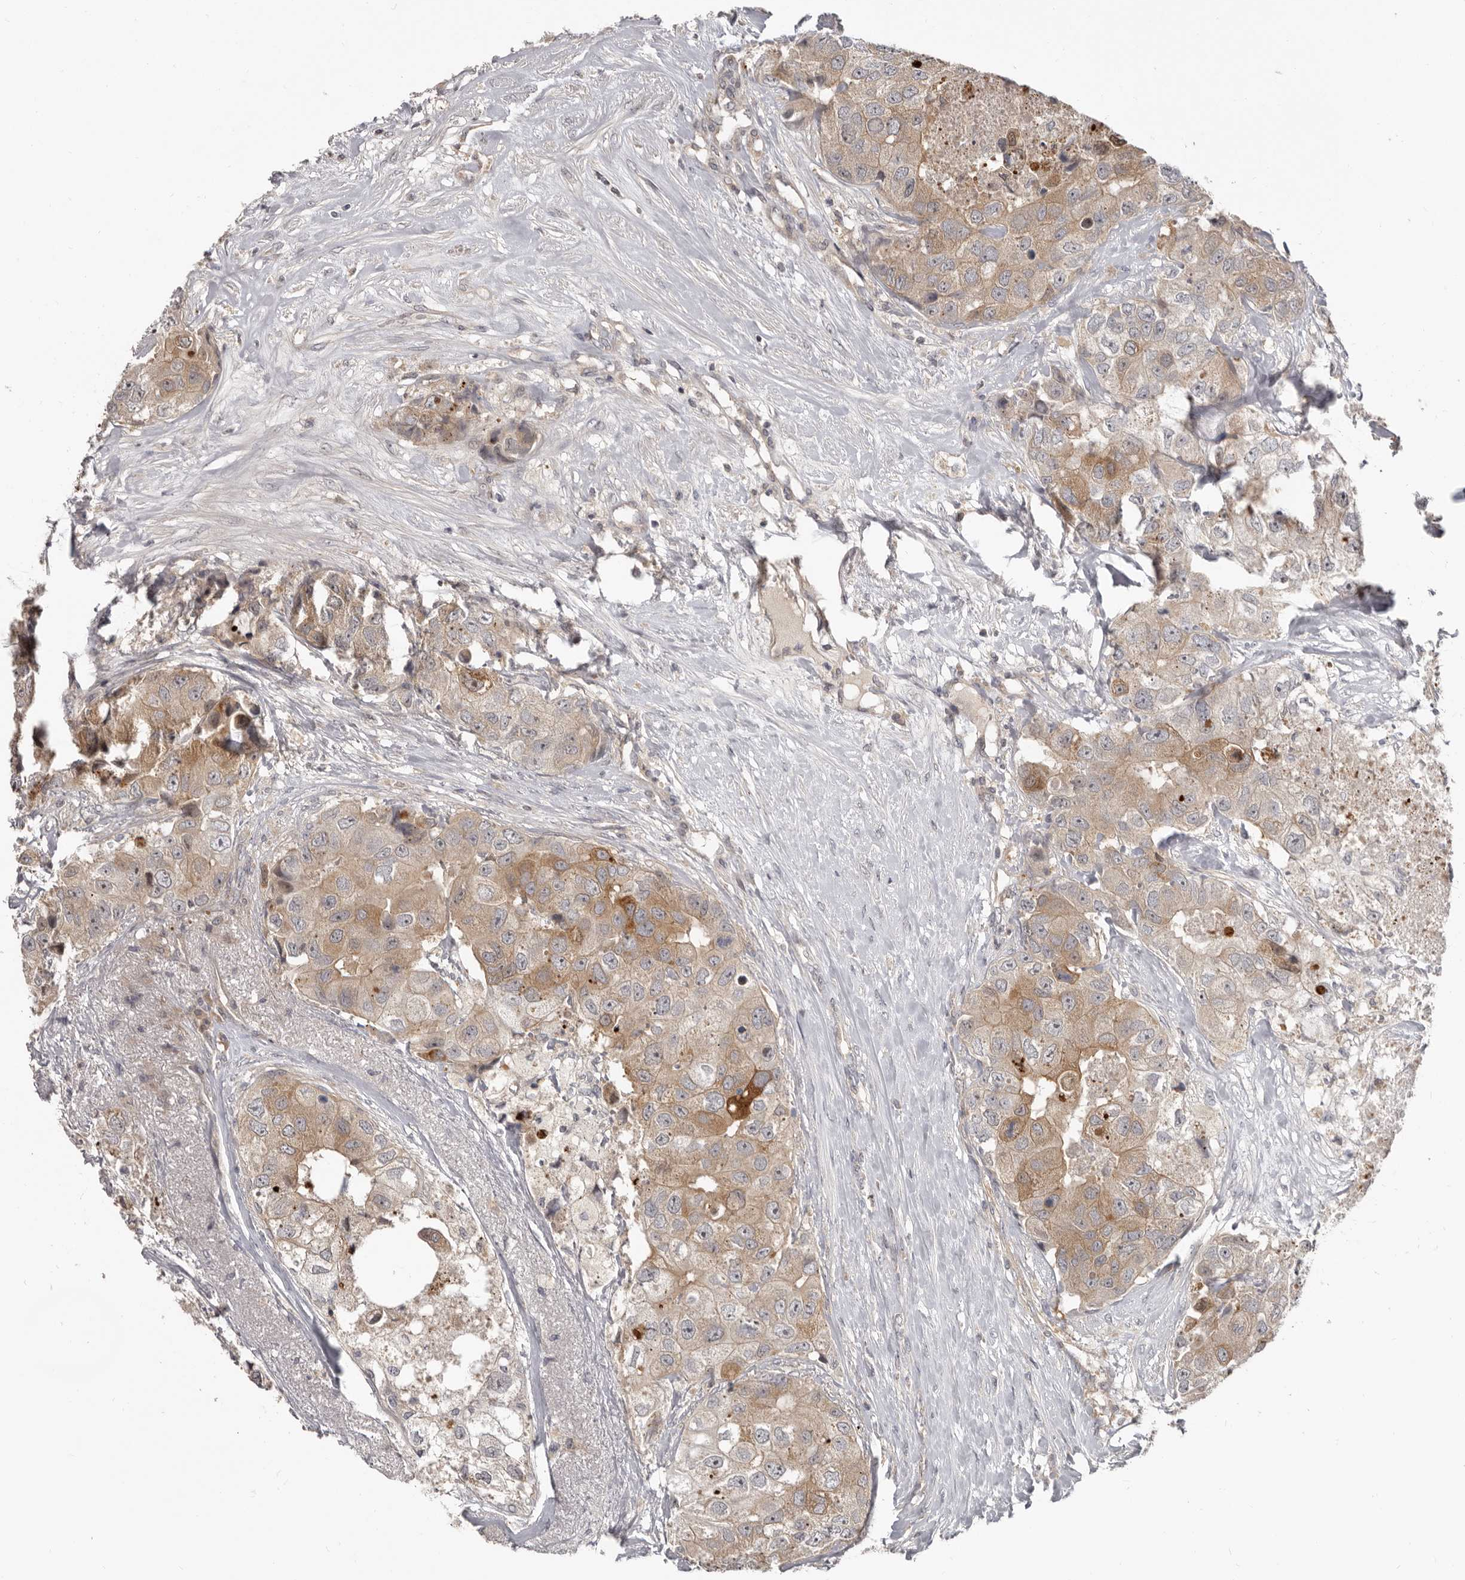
{"staining": {"intensity": "moderate", "quantity": ">75%", "location": "cytoplasmic/membranous"}, "tissue": "breast cancer", "cell_type": "Tumor cells", "image_type": "cancer", "snomed": [{"axis": "morphology", "description": "Duct carcinoma"}, {"axis": "topography", "description": "Breast"}], "caption": "Protein analysis of breast cancer (infiltrating ductal carcinoma) tissue shows moderate cytoplasmic/membranous staining in about >75% of tumor cells.", "gene": "BAD", "patient": {"sex": "female", "age": 62}}